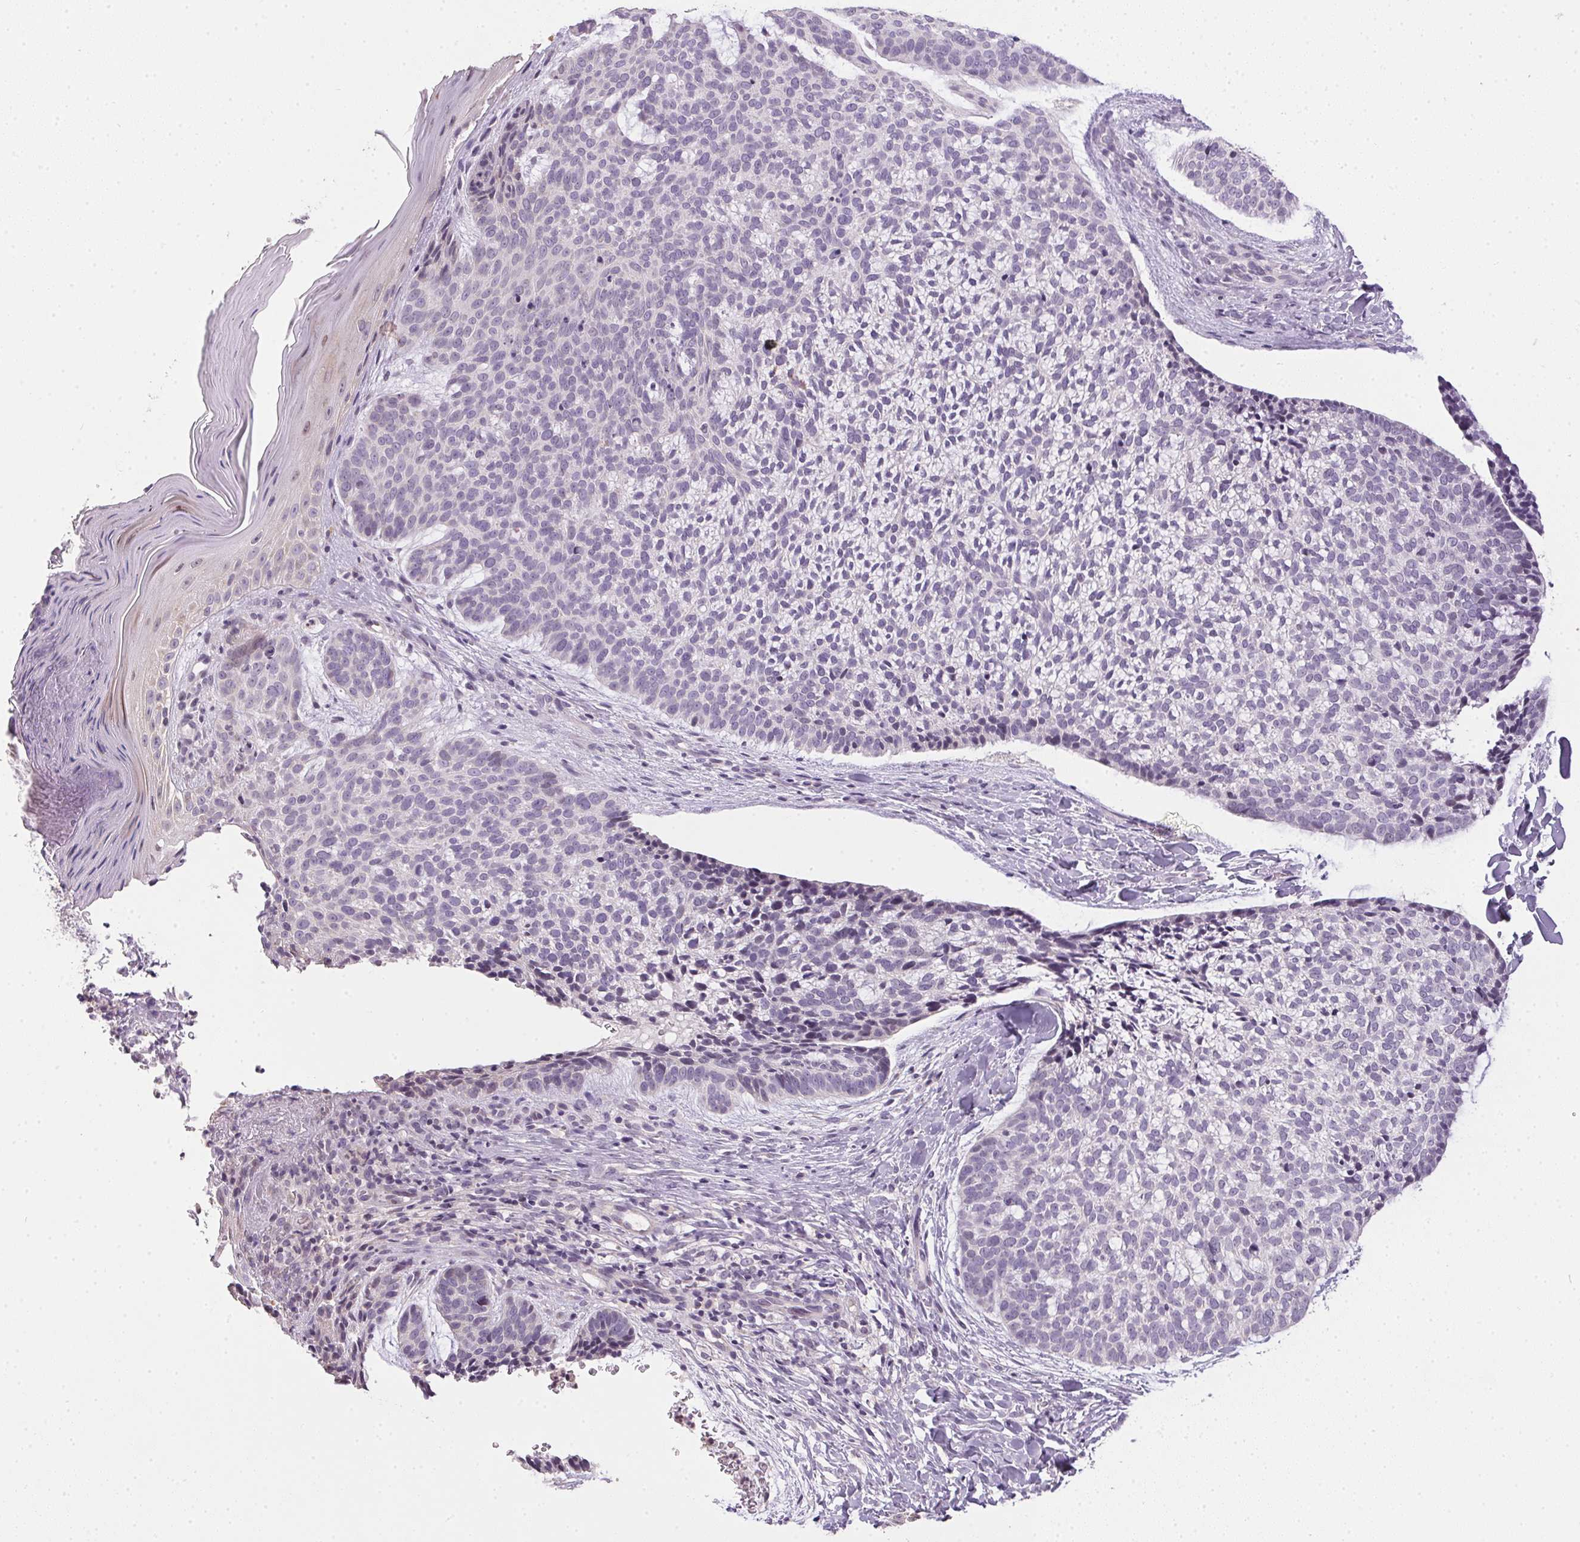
{"staining": {"intensity": "negative", "quantity": "none", "location": "none"}, "tissue": "skin cancer", "cell_type": "Tumor cells", "image_type": "cancer", "snomed": [{"axis": "morphology", "description": "Basal cell carcinoma"}, {"axis": "topography", "description": "Skin"}], "caption": "Tumor cells show no significant protein expression in skin cancer (basal cell carcinoma).", "gene": "SPACA9", "patient": {"sex": "male", "age": 64}}